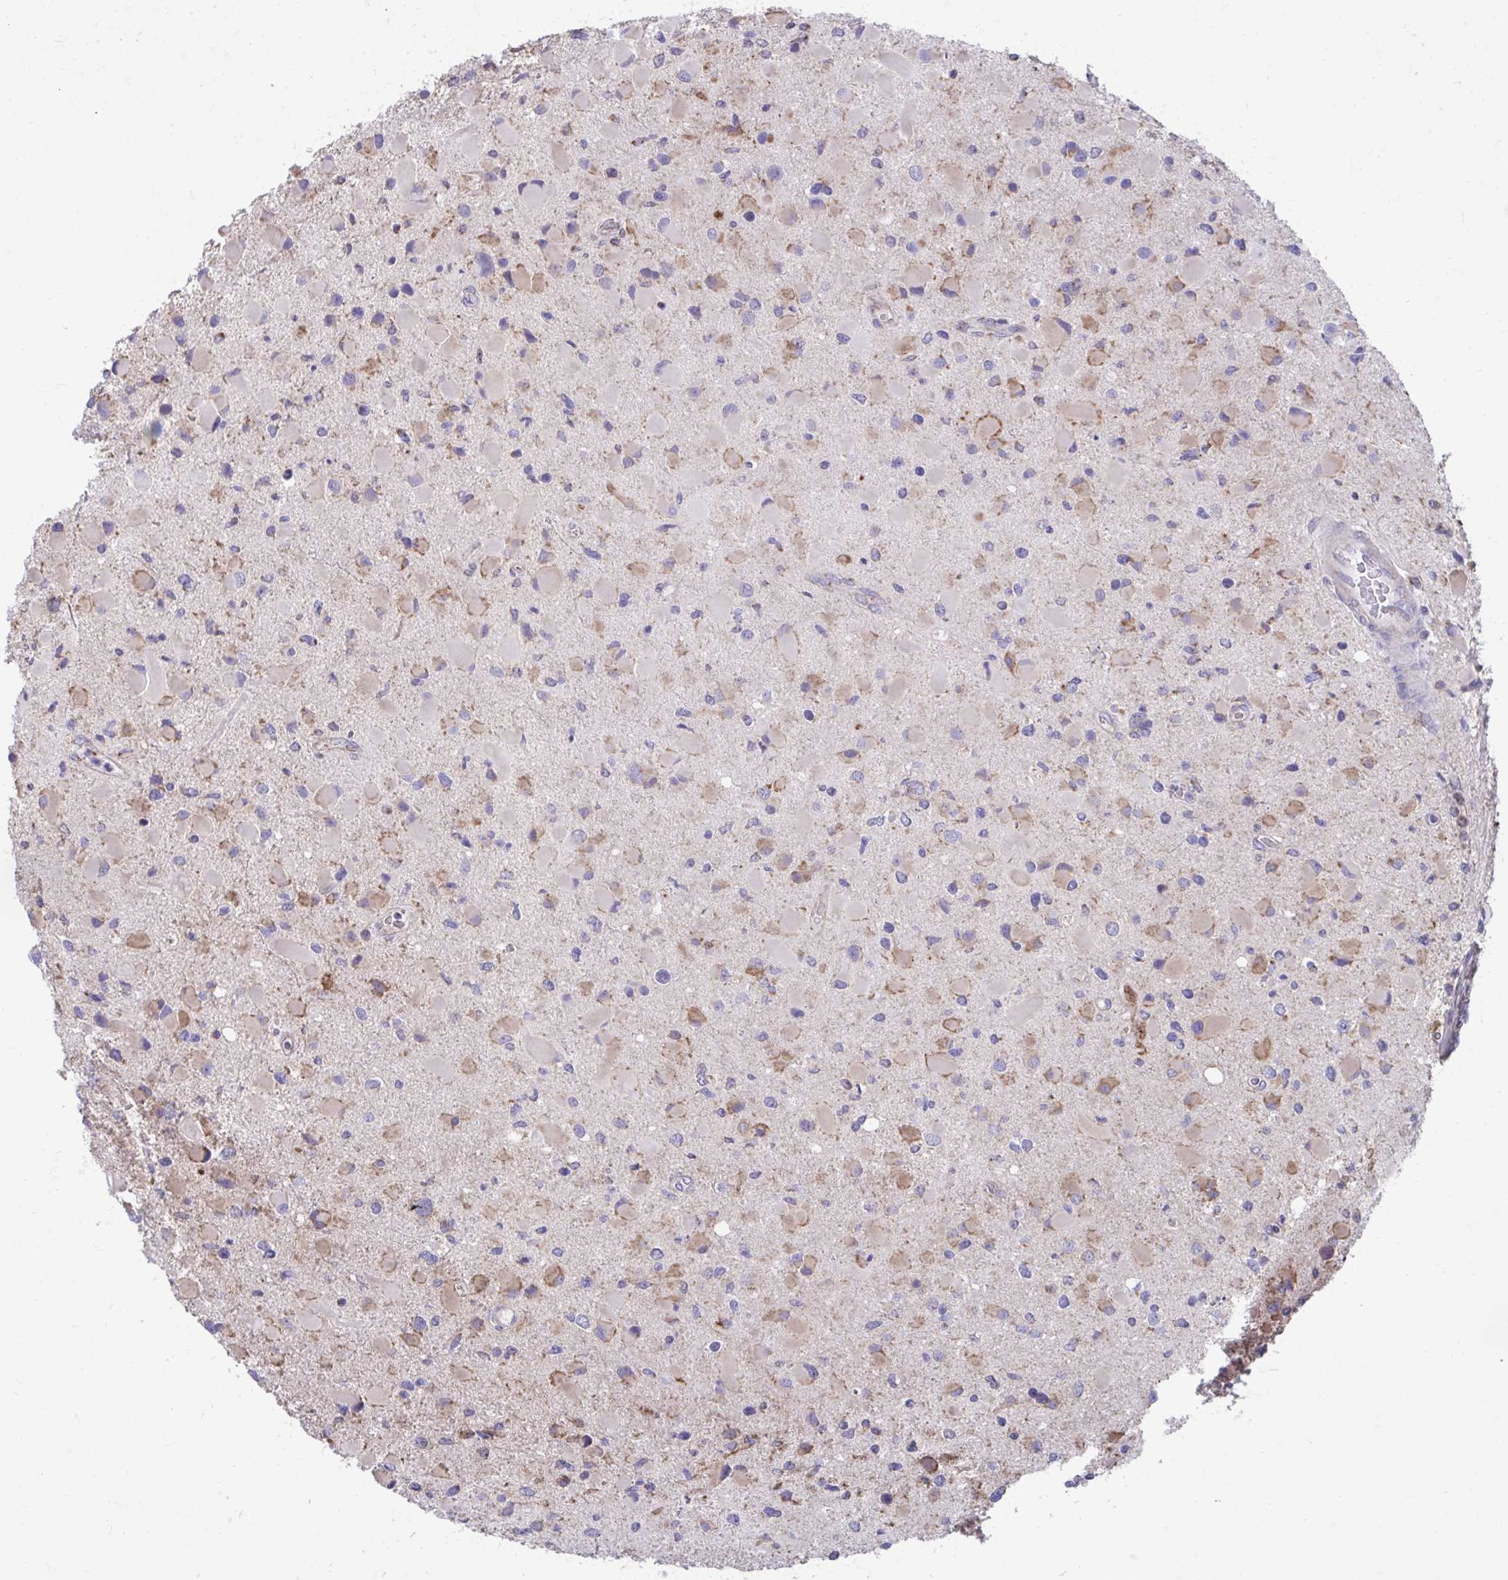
{"staining": {"intensity": "moderate", "quantity": "25%-75%", "location": "cytoplasmic/membranous"}, "tissue": "glioma", "cell_type": "Tumor cells", "image_type": "cancer", "snomed": [{"axis": "morphology", "description": "Glioma, malignant, Low grade"}, {"axis": "topography", "description": "Brain"}], "caption": "A micrograph of human malignant low-grade glioma stained for a protein demonstrates moderate cytoplasmic/membranous brown staining in tumor cells. The staining is performed using DAB brown chromogen to label protein expression. The nuclei are counter-stained blue using hematoxylin.", "gene": "LINGO4", "patient": {"sex": "female", "age": 32}}